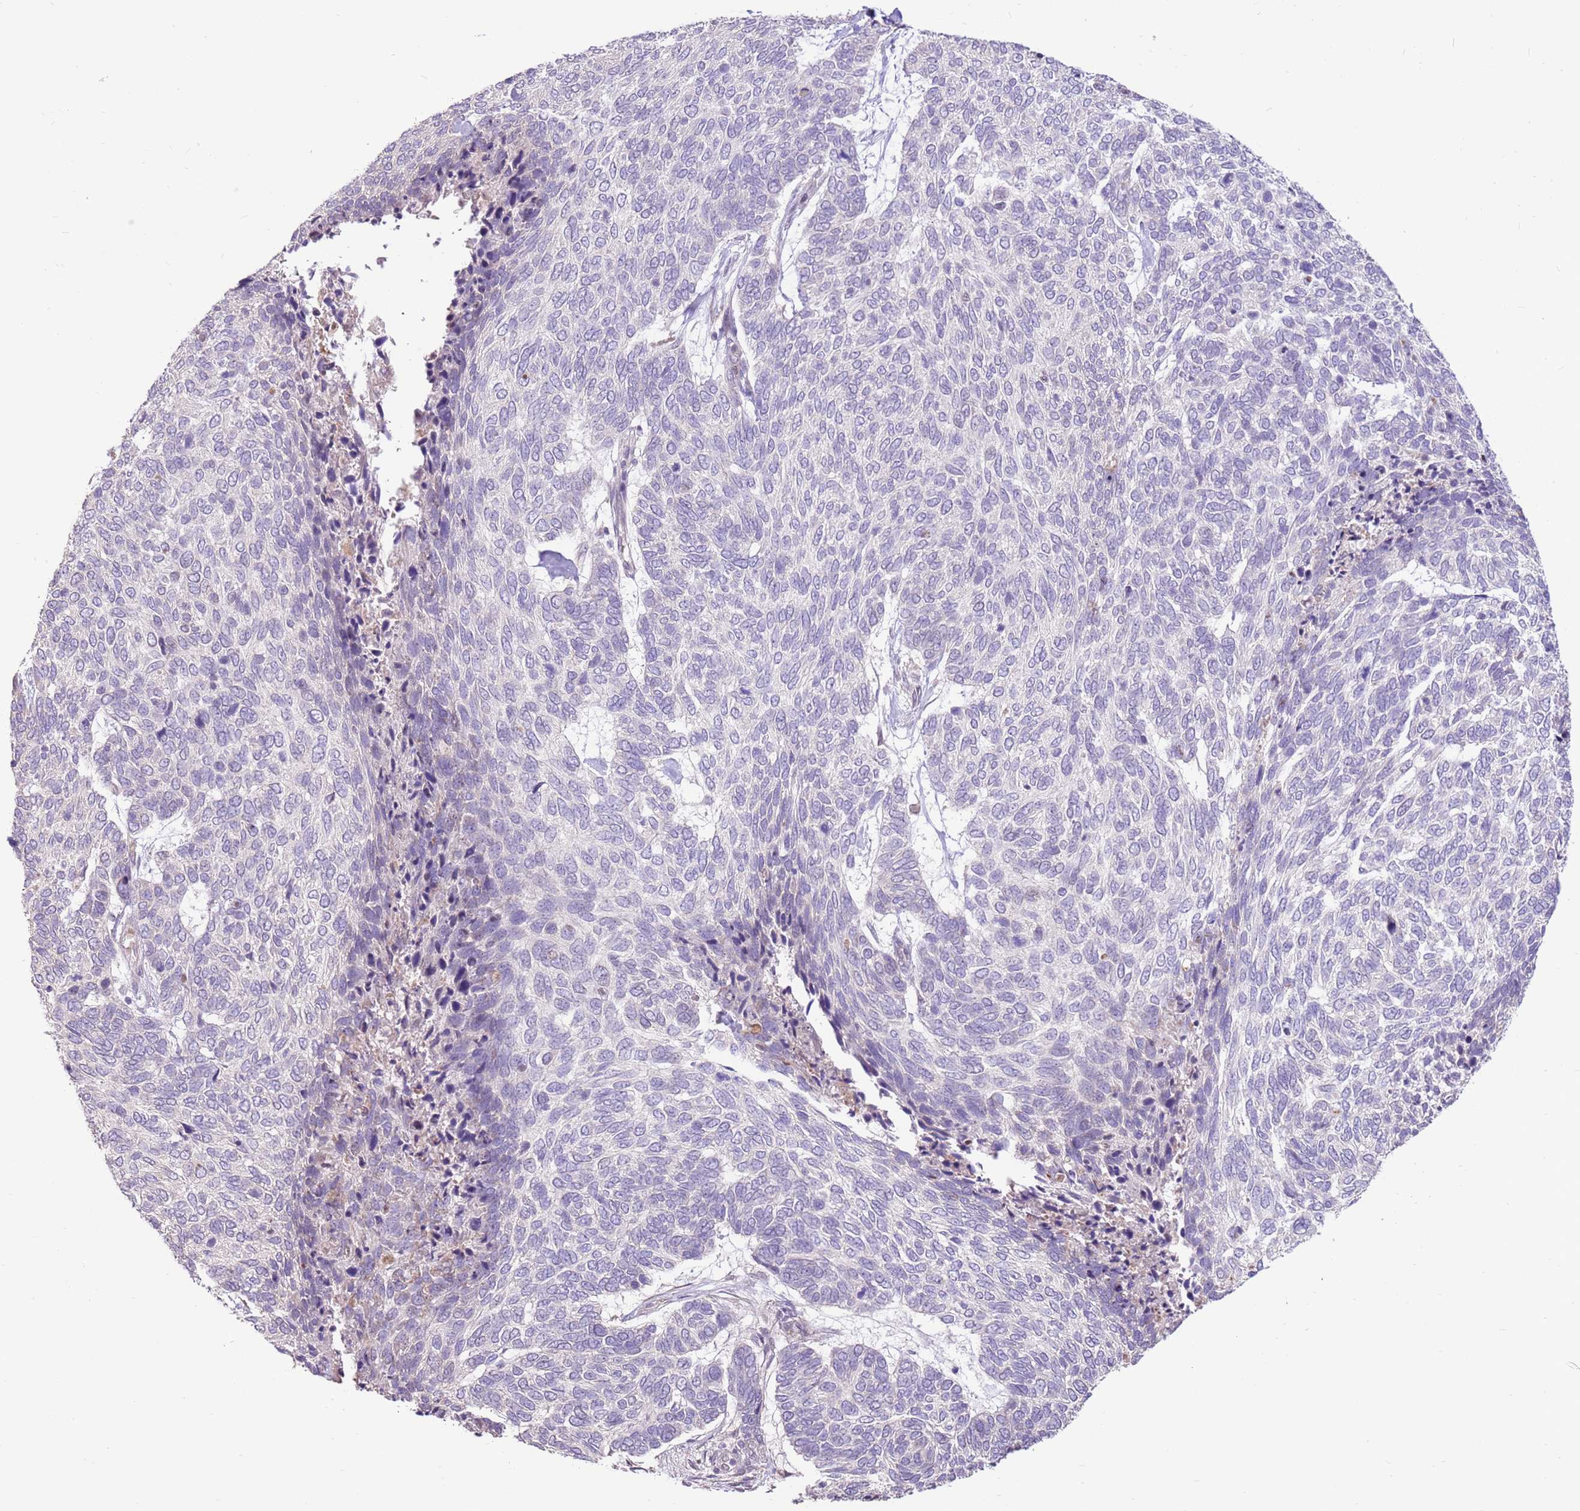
{"staining": {"intensity": "negative", "quantity": "none", "location": "none"}, "tissue": "skin cancer", "cell_type": "Tumor cells", "image_type": "cancer", "snomed": [{"axis": "morphology", "description": "Basal cell carcinoma"}, {"axis": "topography", "description": "Skin"}], "caption": "Photomicrograph shows no protein positivity in tumor cells of skin basal cell carcinoma tissue.", "gene": "LGI4", "patient": {"sex": "female", "age": 65}}